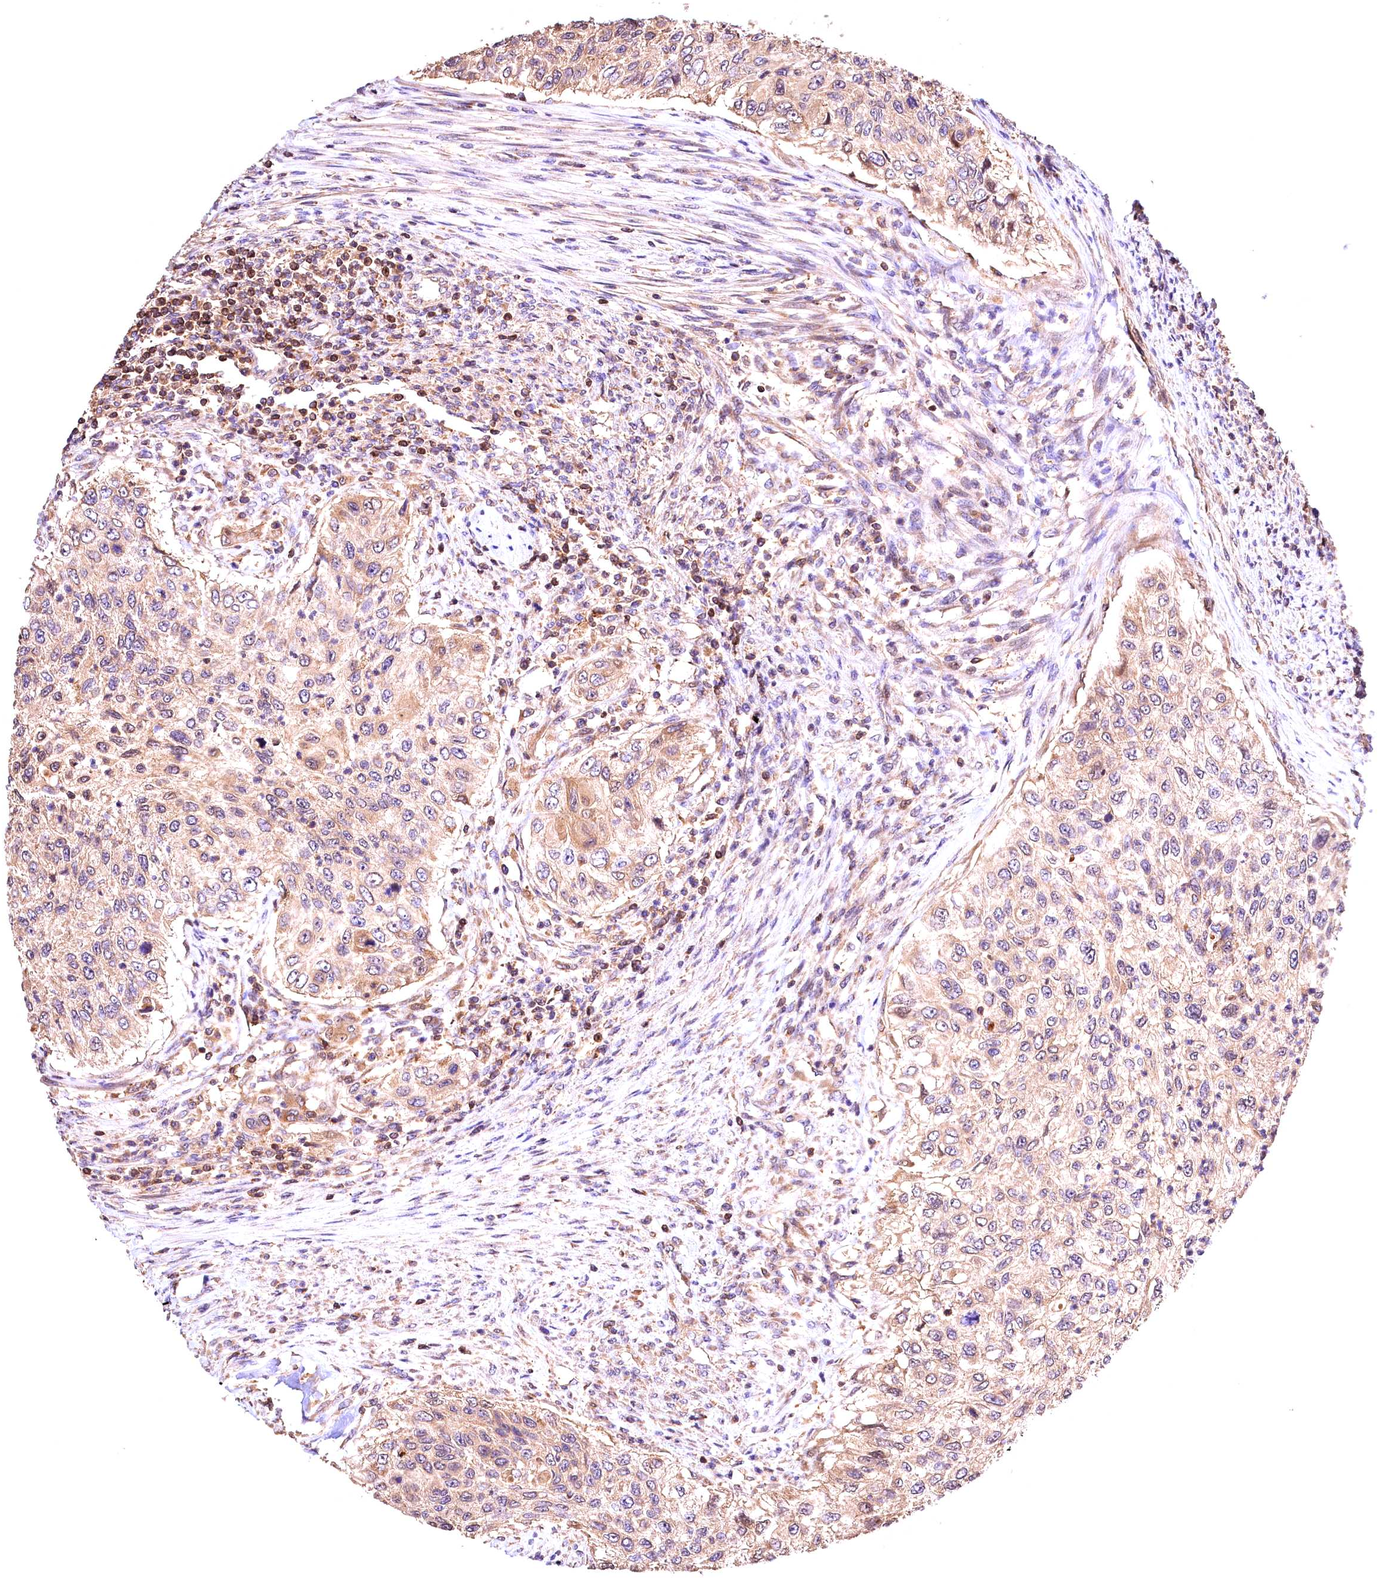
{"staining": {"intensity": "weak", "quantity": ">75%", "location": "cytoplasmic/membranous"}, "tissue": "urothelial cancer", "cell_type": "Tumor cells", "image_type": "cancer", "snomed": [{"axis": "morphology", "description": "Urothelial carcinoma, High grade"}, {"axis": "topography", "description": "Urinary bladder"}], "caption": "Weak cytoplasmic/membranous expression for a protein is identified in approximately >75% of tumor cells of urothelial cancer using IHC.", "gene": "KPTN", "patient": {"sex": "female", "age": 60}}